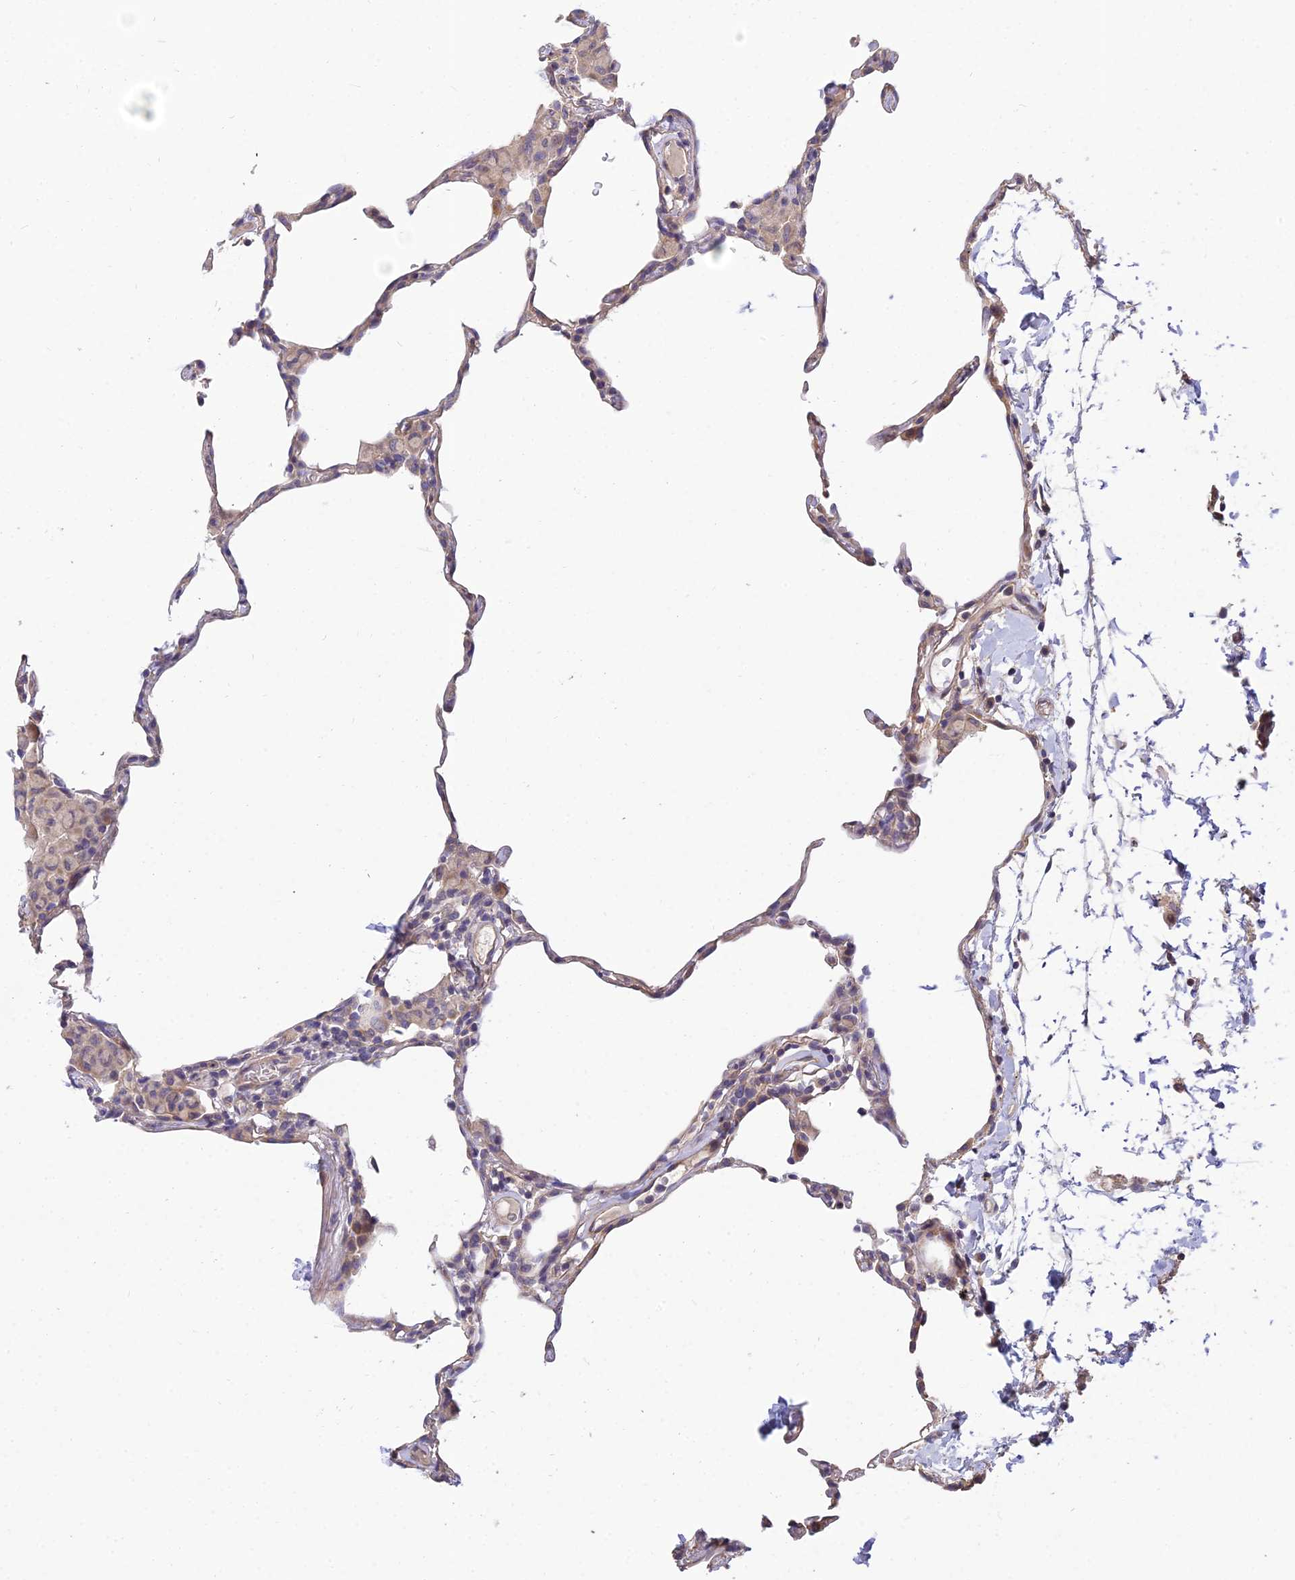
{"staining": {"intensity": "weak", "quantity": "25%-75%", "location": "cytoplasmic/membranous"}, "tissue": "lung", "cell_type": "Alveolar cells", "image_type": "normal", "snomed": [{"axis": "morphology", "description": "Normal tissue, NOS"}, {"axis": "topography", "description": "Lung"}], "caption": "Approximately 25%-75% of alveolar cells in normal lung demonstrate weak cytoplasmic/membranous protein staining as visualized by brown immunohistochemical staining.", "gene": "ARL8A", "patient": {"sex": "female", "age": 57}}